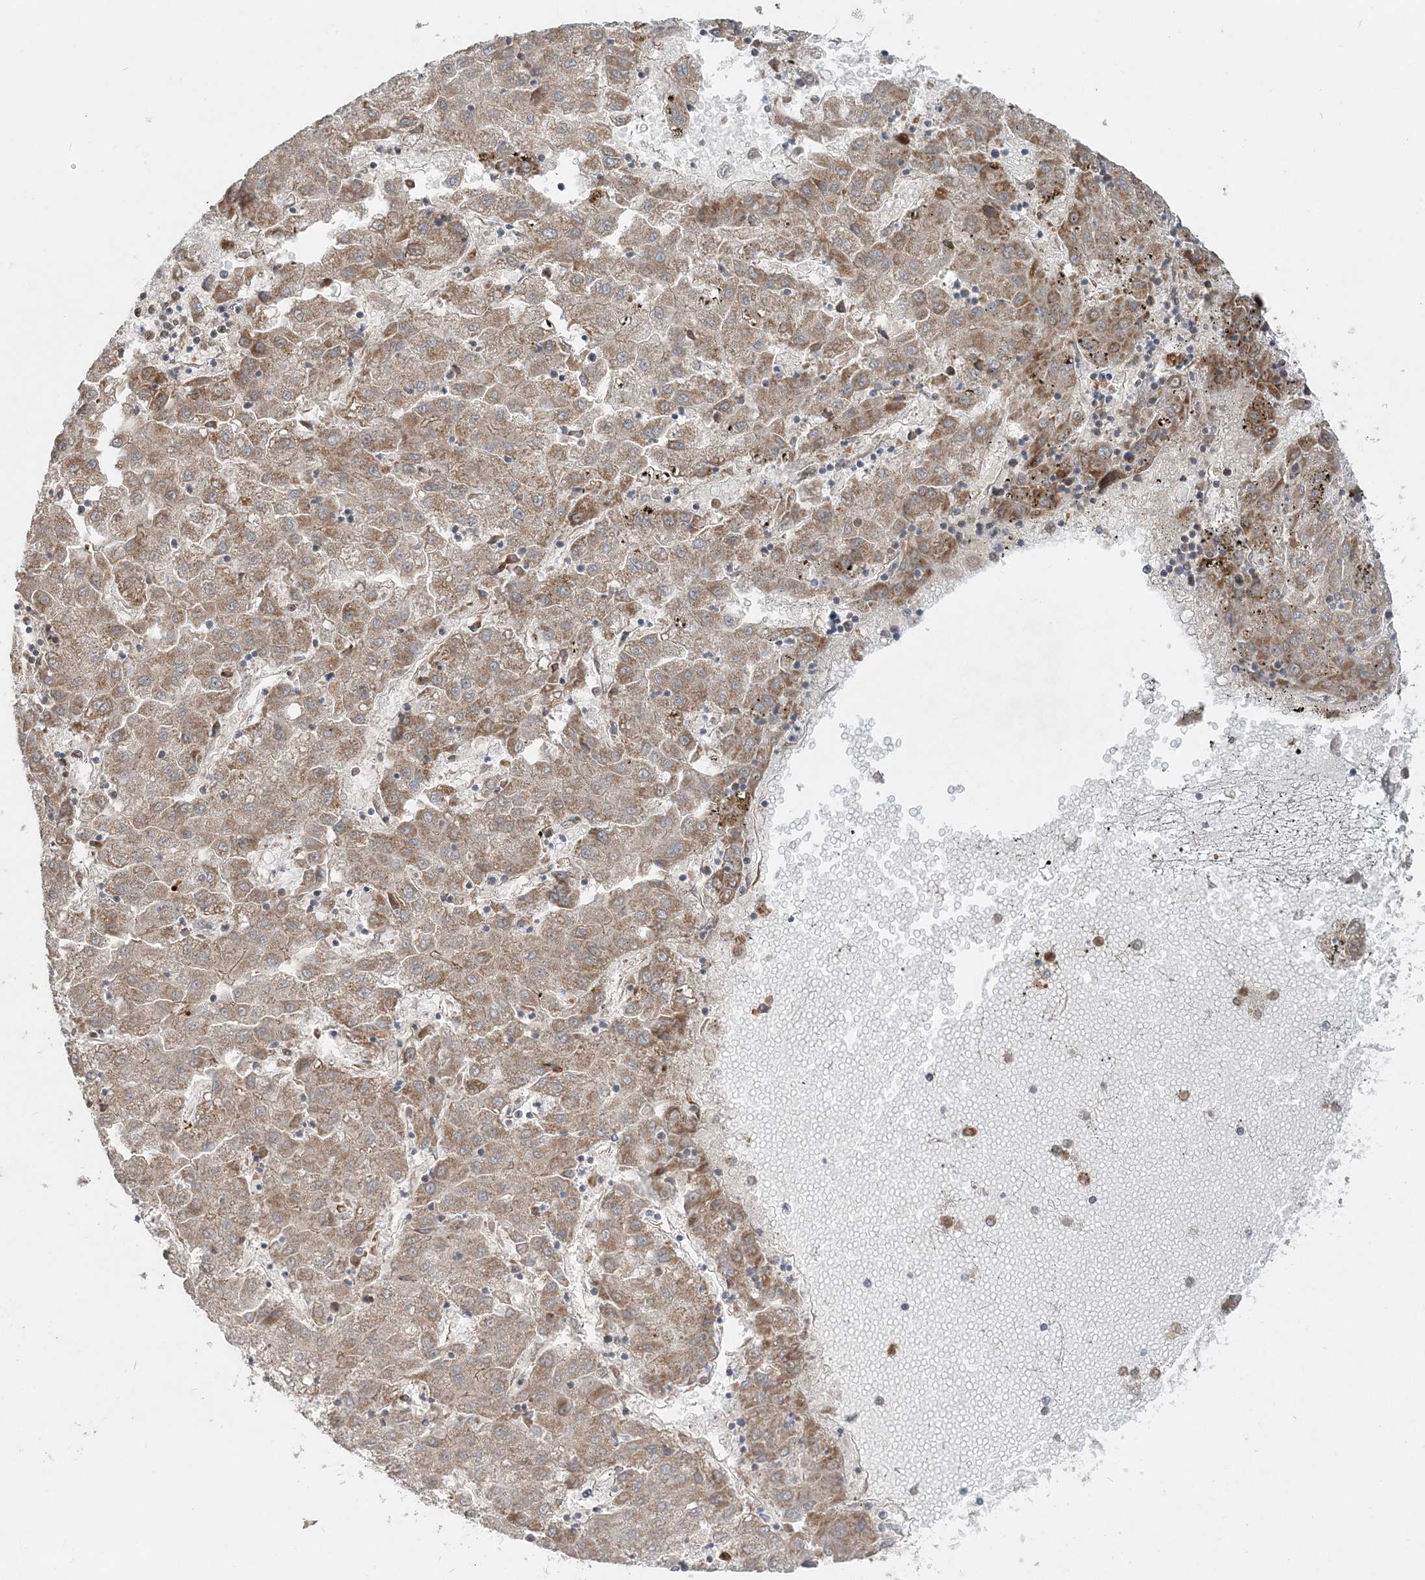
{"staining": {"intensity": "moderate", "quantity": ">75%", "location": "cytoplasmic/membranous"}, "tissue": "liver cancer", "cell_type": "Tumor cells", "image_type": "cancer", "snomed": [{"axis": "morphology", "description": "Carcinoma, Hepatocellular, NOS"}, {"axis": "topography", "description": "Liver"}], "caption": "Moderate cytoplasmic/membranous staining is identified in about >75% of tumor cells in liver cancer (hepatocellular carcinoma).", "gene": "LRPPRC", "patient": {"sex": "male", "age": 72}}